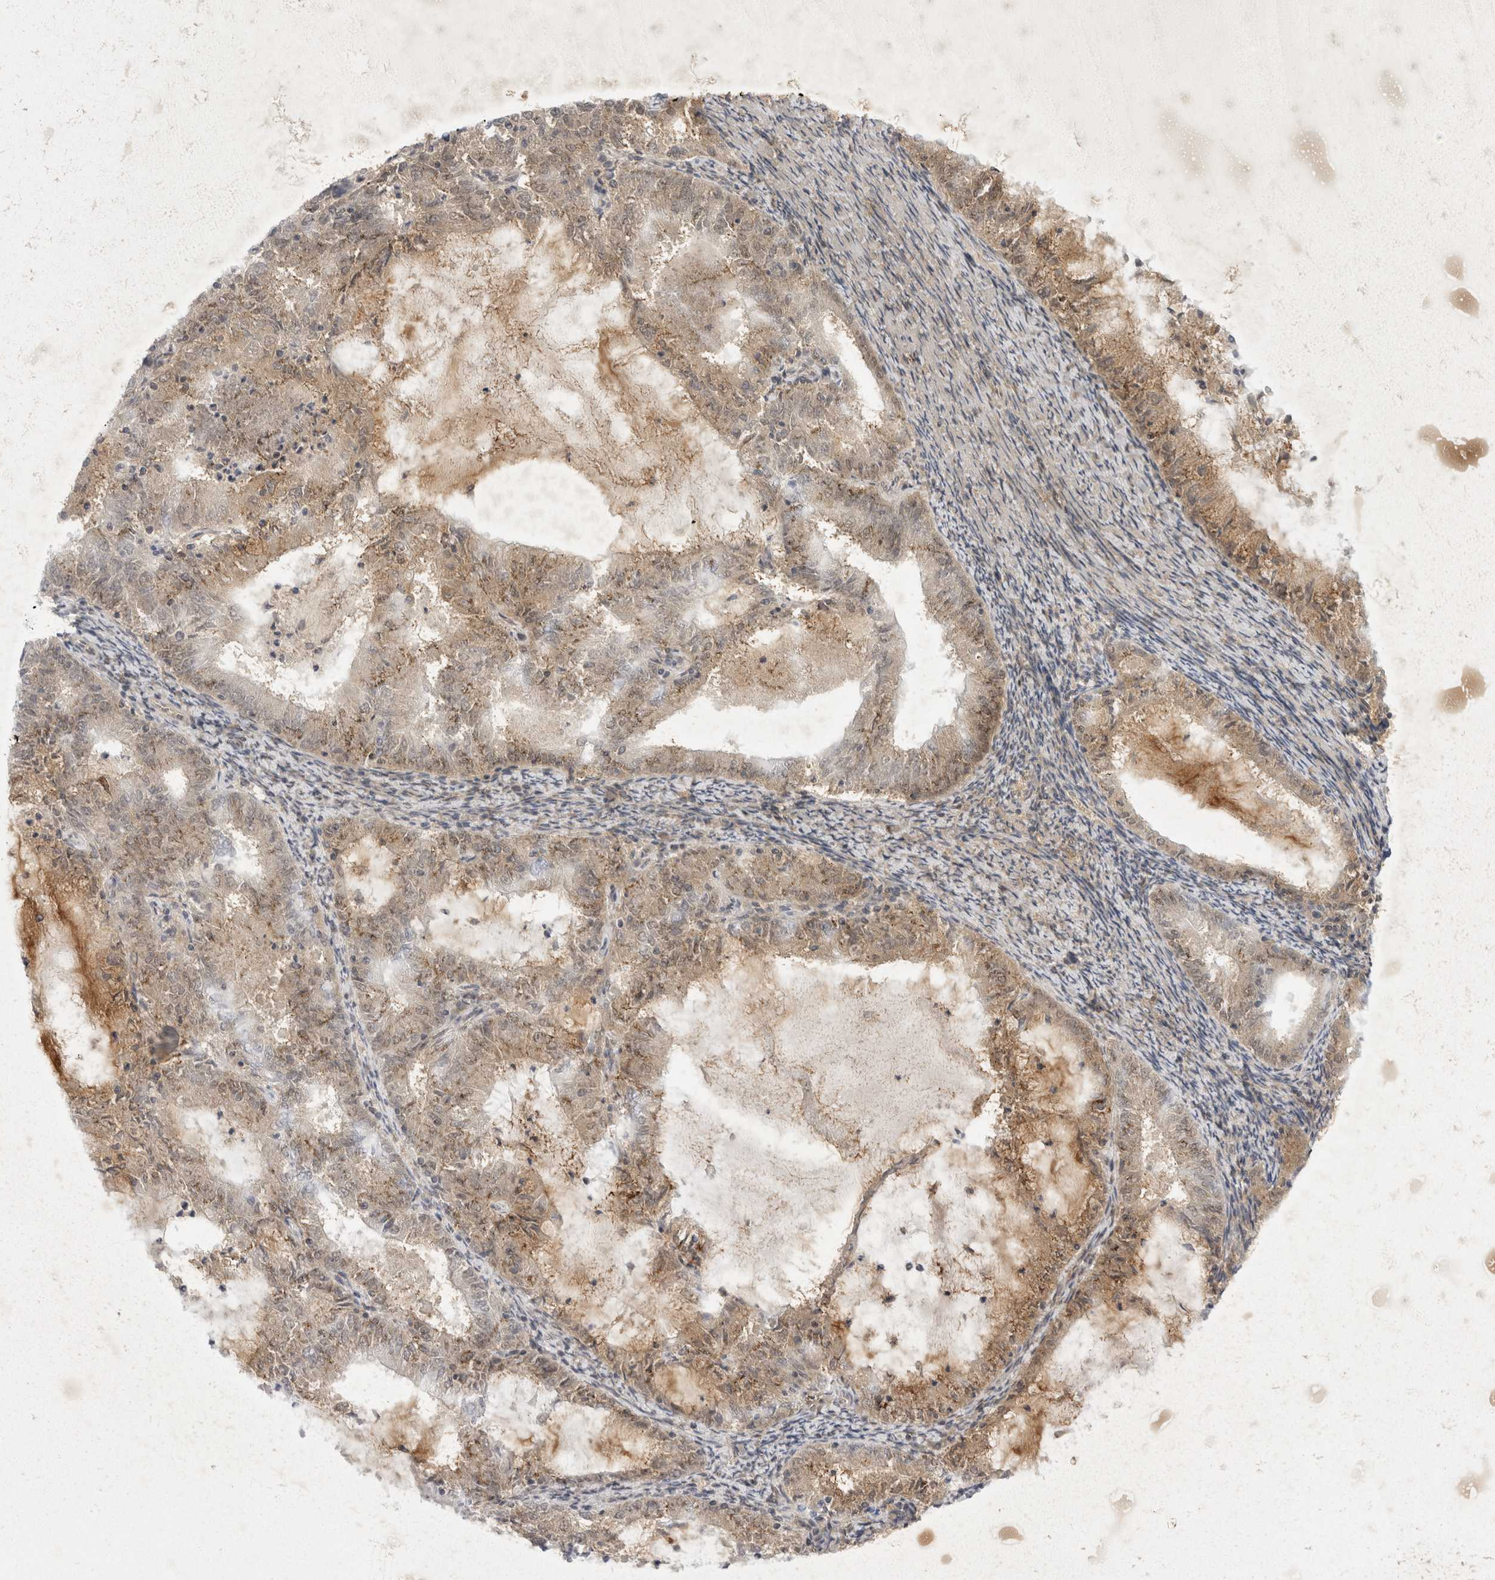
{"staining": {"intensity": "weak", "quantity": ">75%", "location": "cytoplasmic/membranous"}, "tissue": "endometrial cancer", "cell_type": "Tumor cells", "image_type": "cancer", "snomed": [{"axis": "morphology", "description": "Adenocarcinoma, NOS"}, {"axis": "topography", "description": "Endometrium"}], "caption": "Protein expression analysis of endometrial cancer demonstrates weak cytoplasmic/membranous staining in approximately >75% of tumor cells.", "gene": "TOM1L2", "patient": {"sex": "female", "age": 57}}